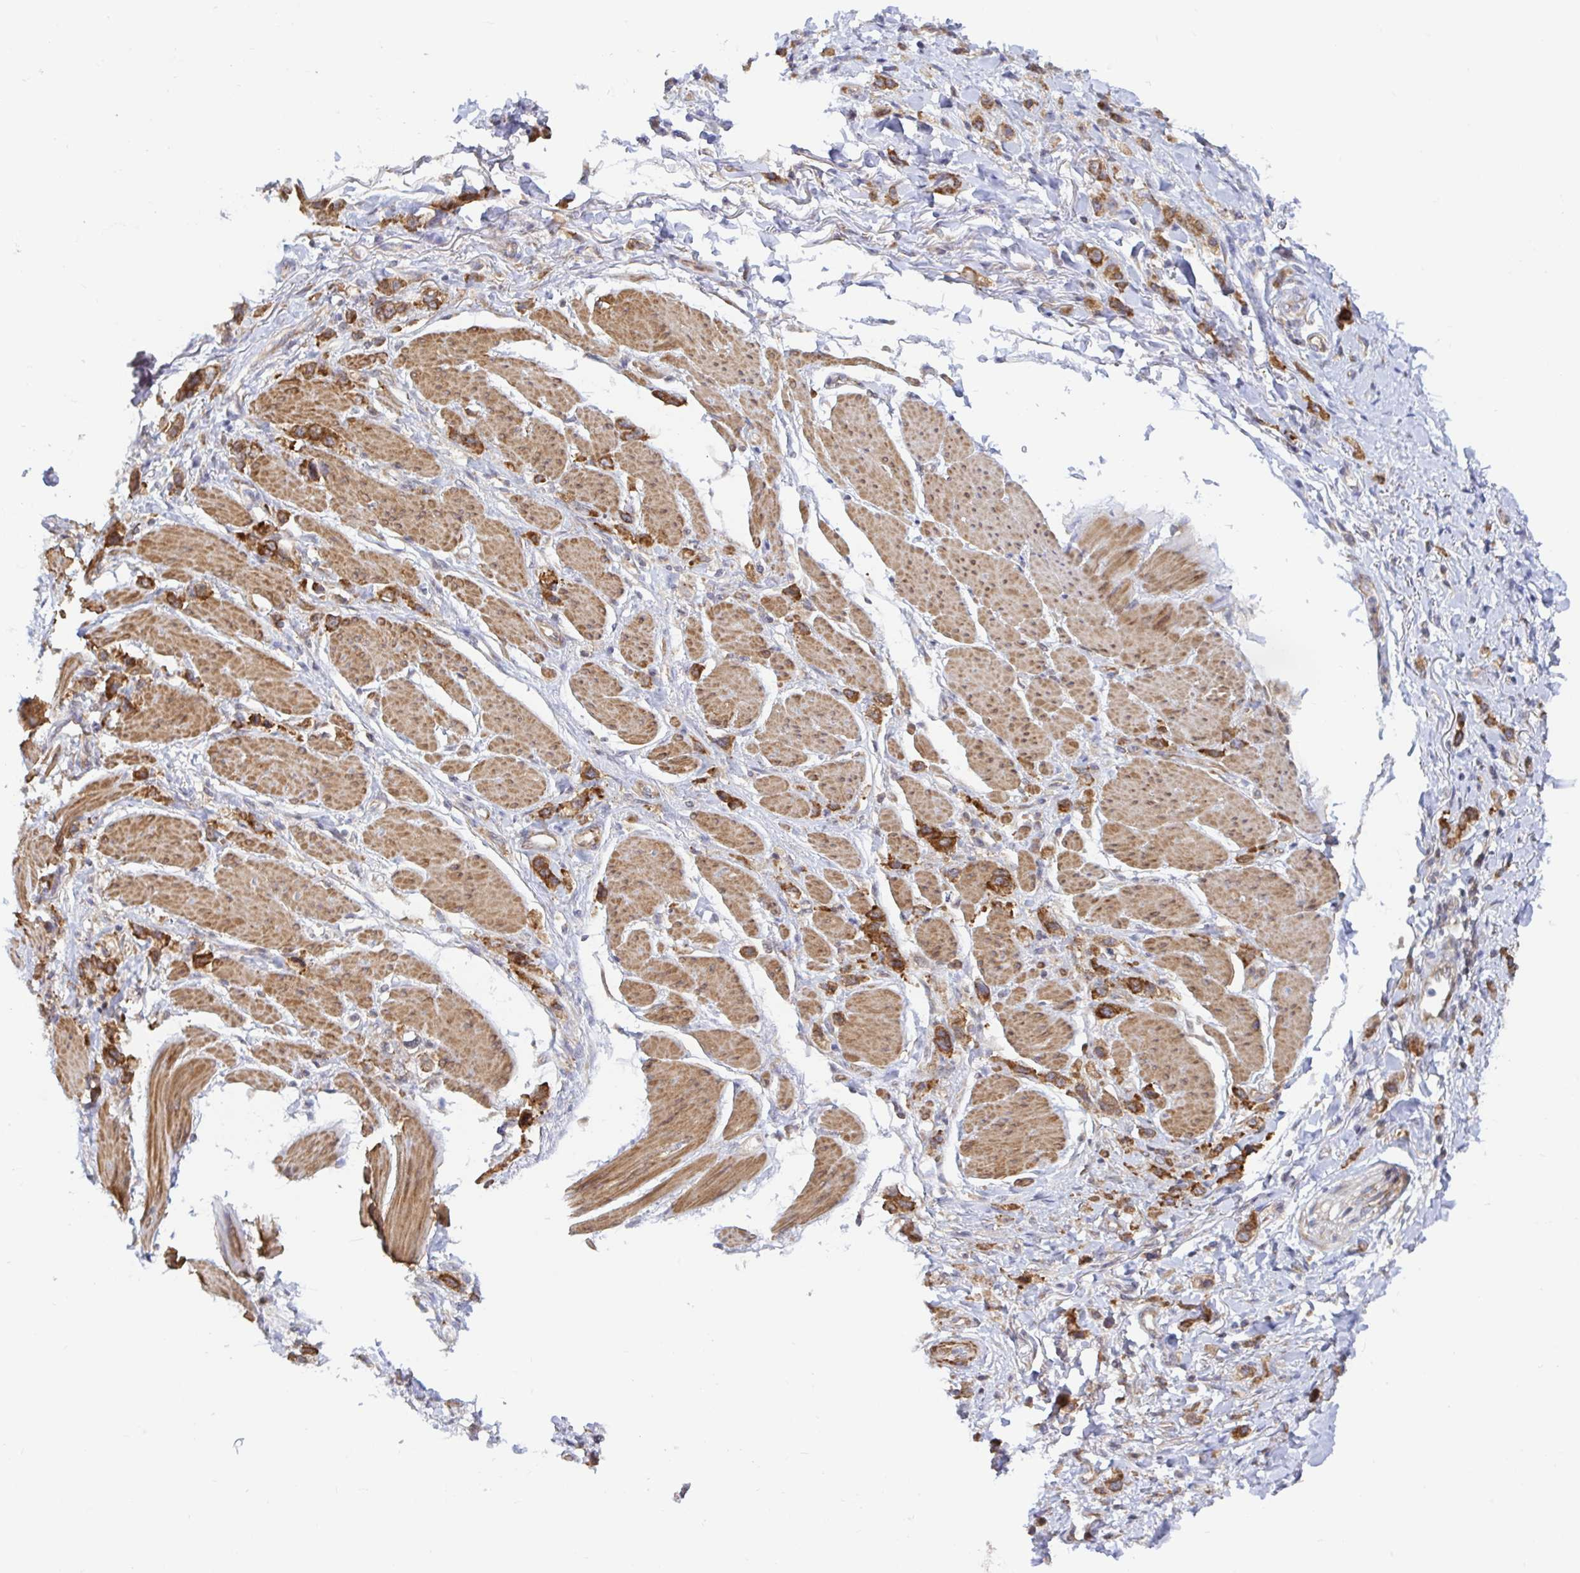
{"staining": {"intensity": "strong", "quantity": ">75%", "location": "cytoplasmic/membranous"}, "tissue": "stomach cancer", "cell_type": "Tumor cells", "image_type": "cancer", "snomed": [{"axis": "morphology", "description": "Adenocarcinoma, NOS"}, {"axis": "topography", "description": "Stomach"}], "caption": "Human stomach adenocarcinoma stained with a brown dye exhibits strong cytoplasmic/membranous positive staining in about >75% of tumor cells.", "gene": "LARP1", "patient": {"sex": "female", "age": 65}}